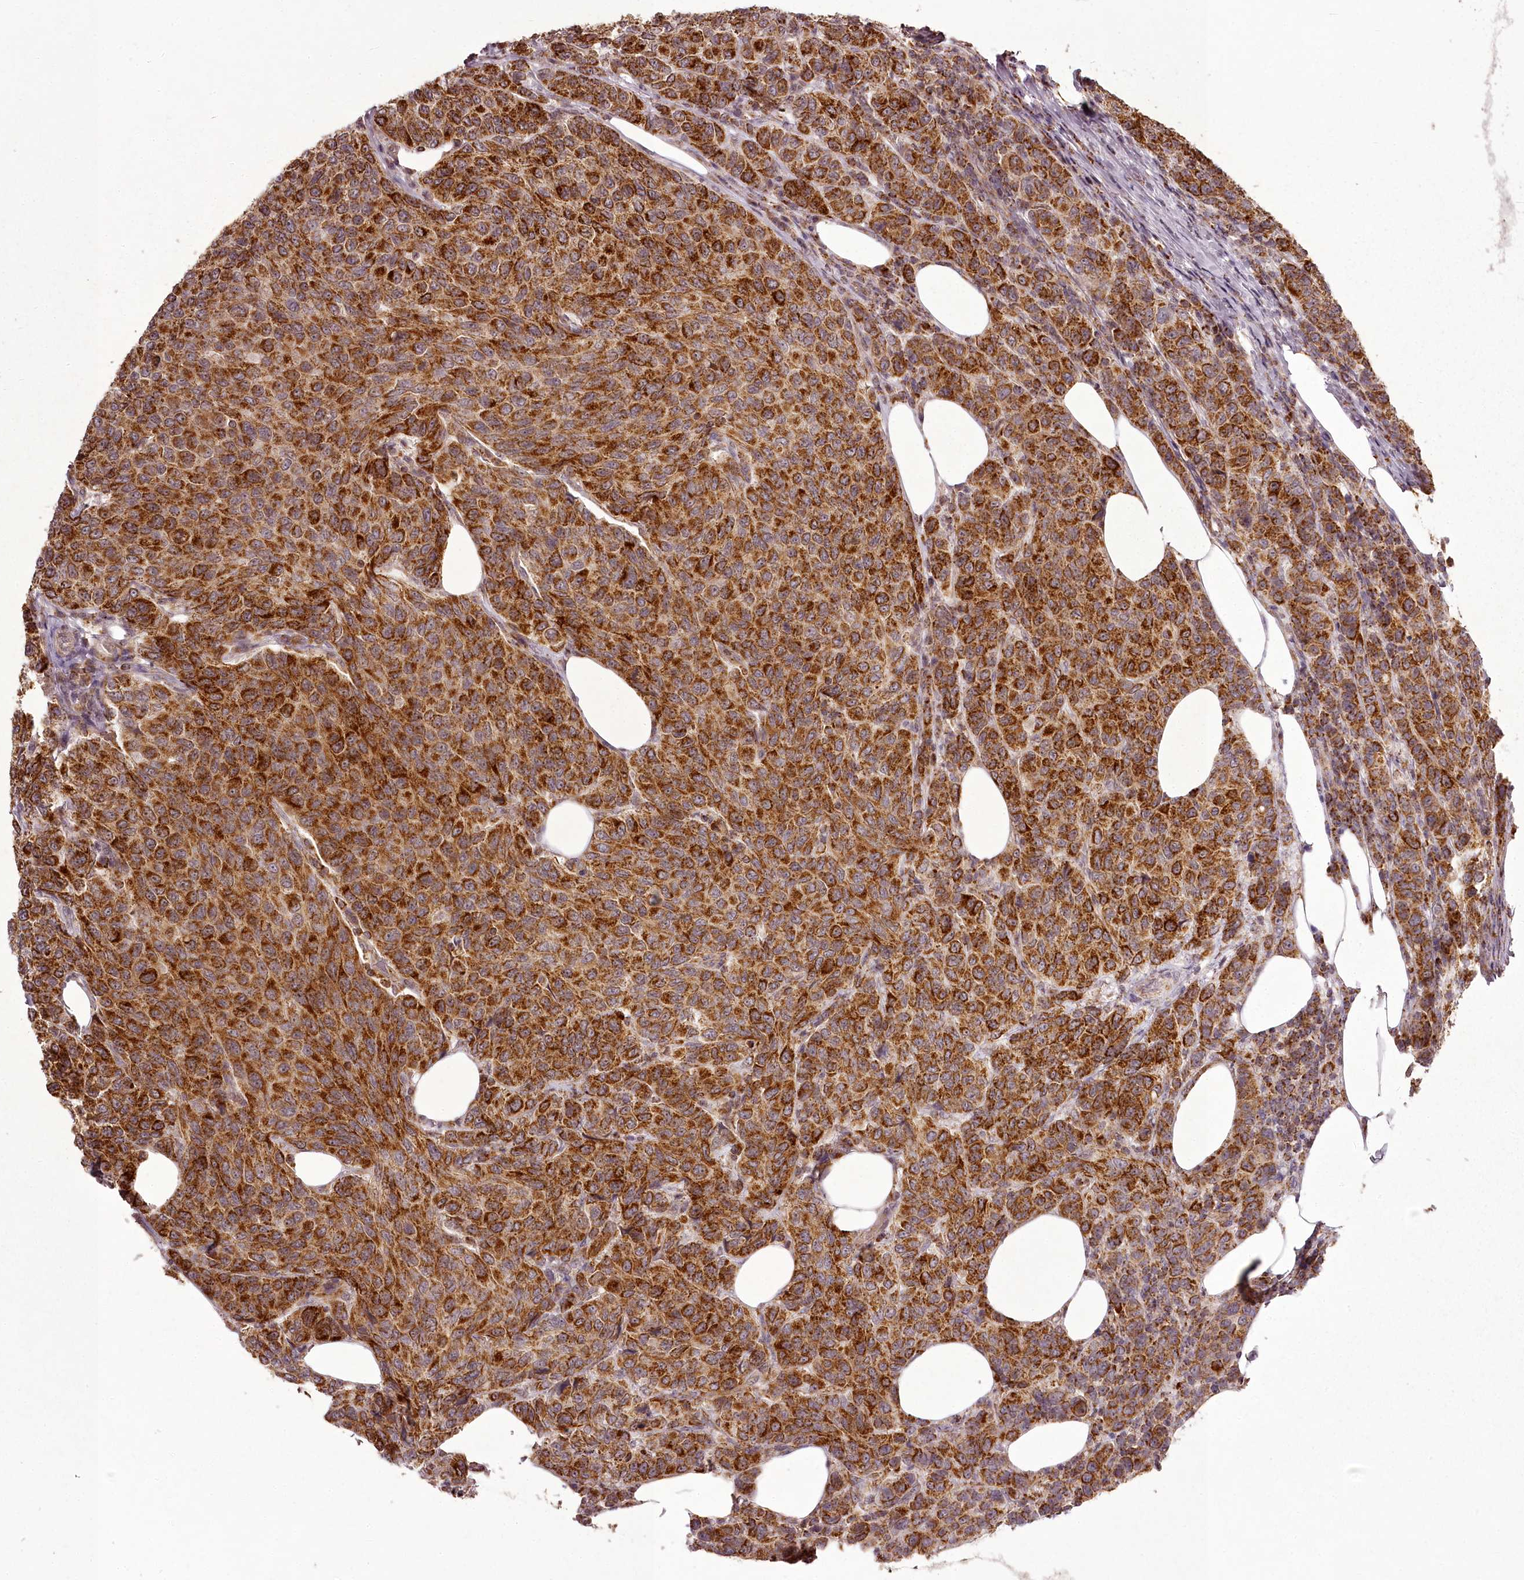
{"staining": {"intensity": "strong", "quantity": ">75%", "location": "cytoplasmic/membranous"}, "tissue": "breast cancer", "cell_type": "Tumor cells", "image_type": "cancer", "snomed": [{"axis": "morphology", "description": "Duct carcinoma"}, {"axis": "topography", "description": "Breast"}], "caption": "IHC image of breast infiltrating ductal carcinoma stained for a protein (brown), which shows high levels of strong cytoplasmic/membranous positivity in approximately >75% of tumor cells.", "gene": "CHCHD2", "patient": {"sex": "female", "age": 55}}